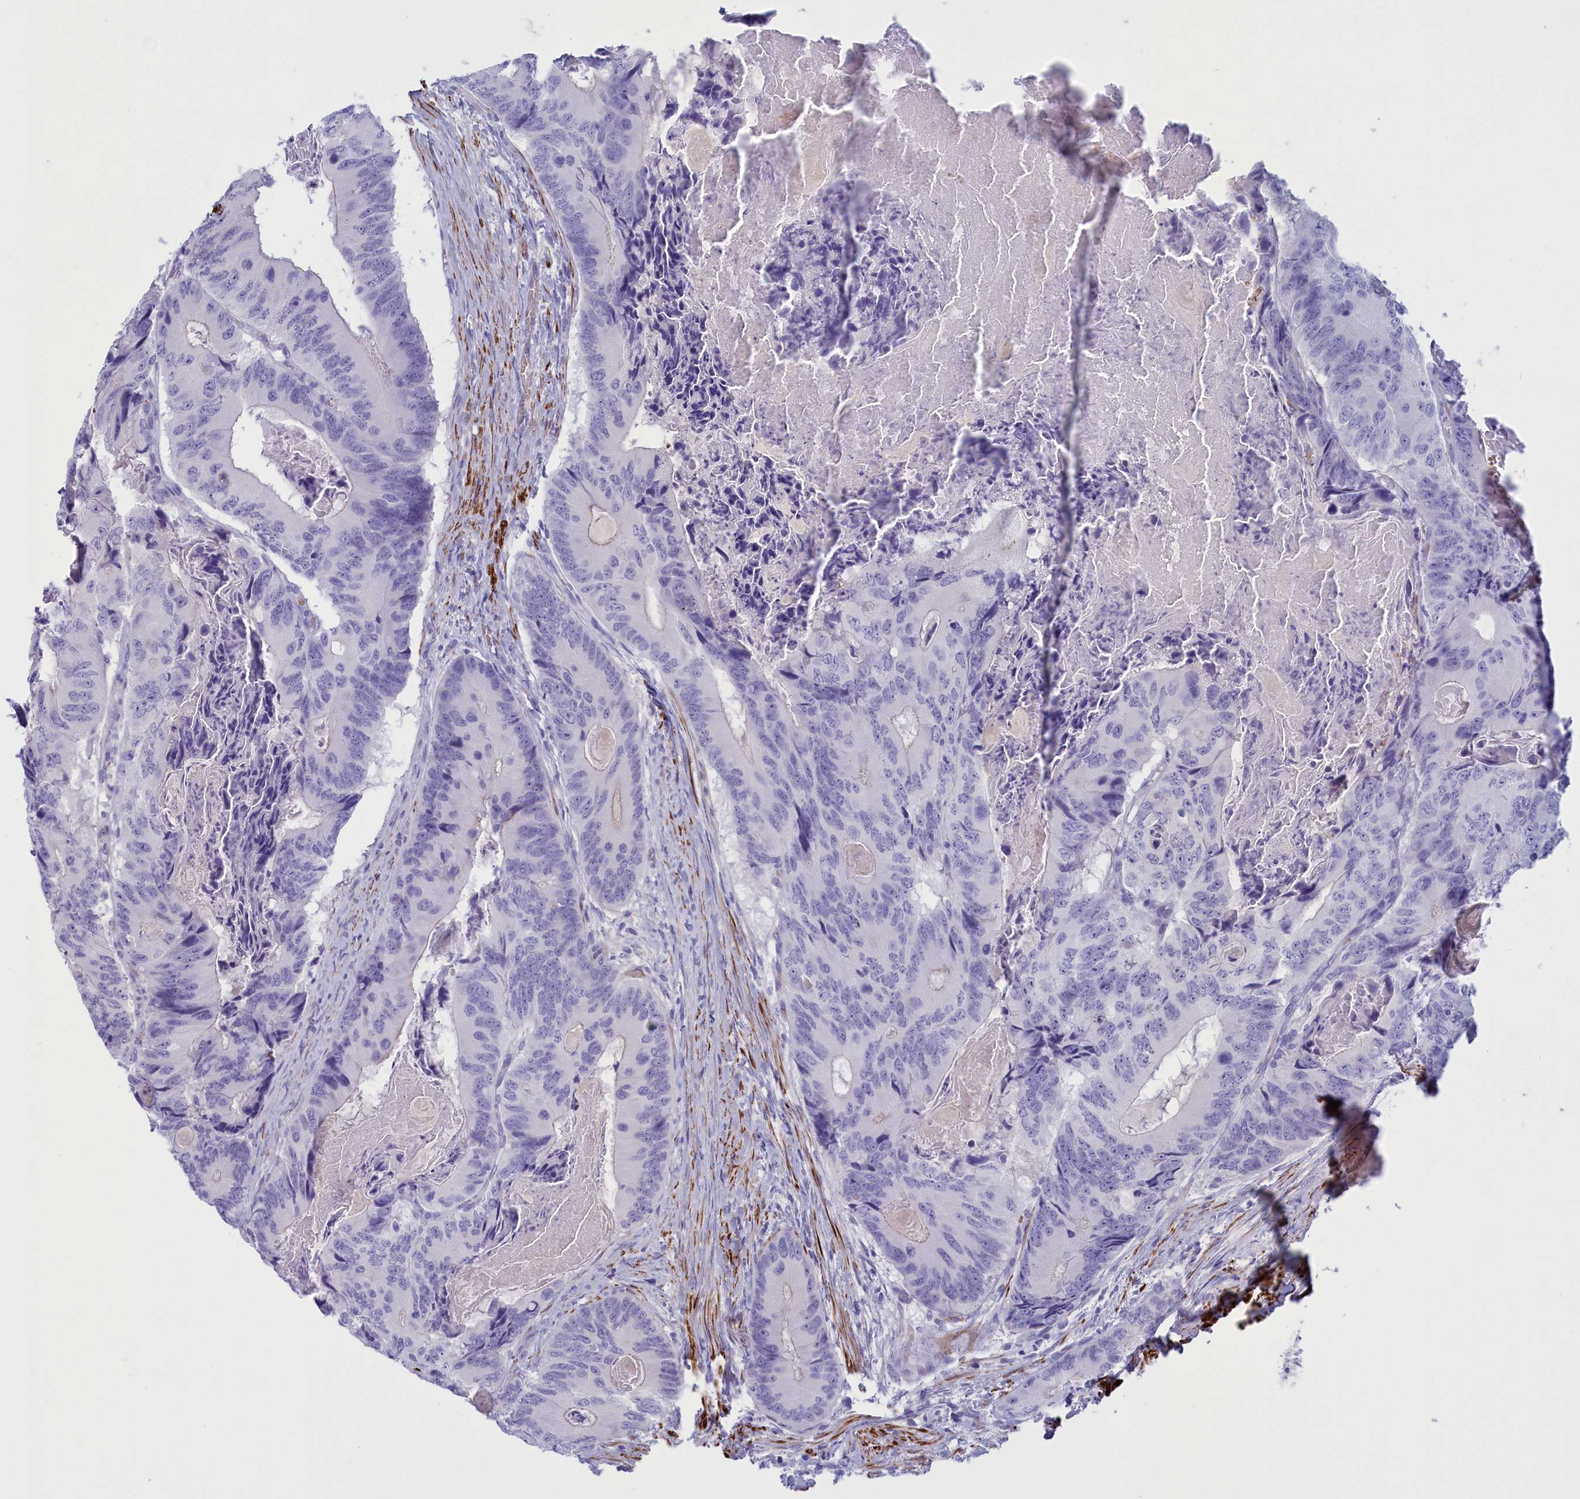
{"staining": {"intensity": "negative", "quantity": "none", "location": "none"}, "tissue": "colorectal cancer", "cell_type": "Tumor cells", "image_type": "cancer", "snomed": [{"axis": "morphology", "description": "Adenocarcinoma, NOS"}, {"axis": "topography", "description": "Colon"}], "caption": "Protein analysis of colorectal cancer reveals no significant positivity in tumor cells.", "gene": "GAPDHS", "patient": {"sex": "male", "age": 84}}